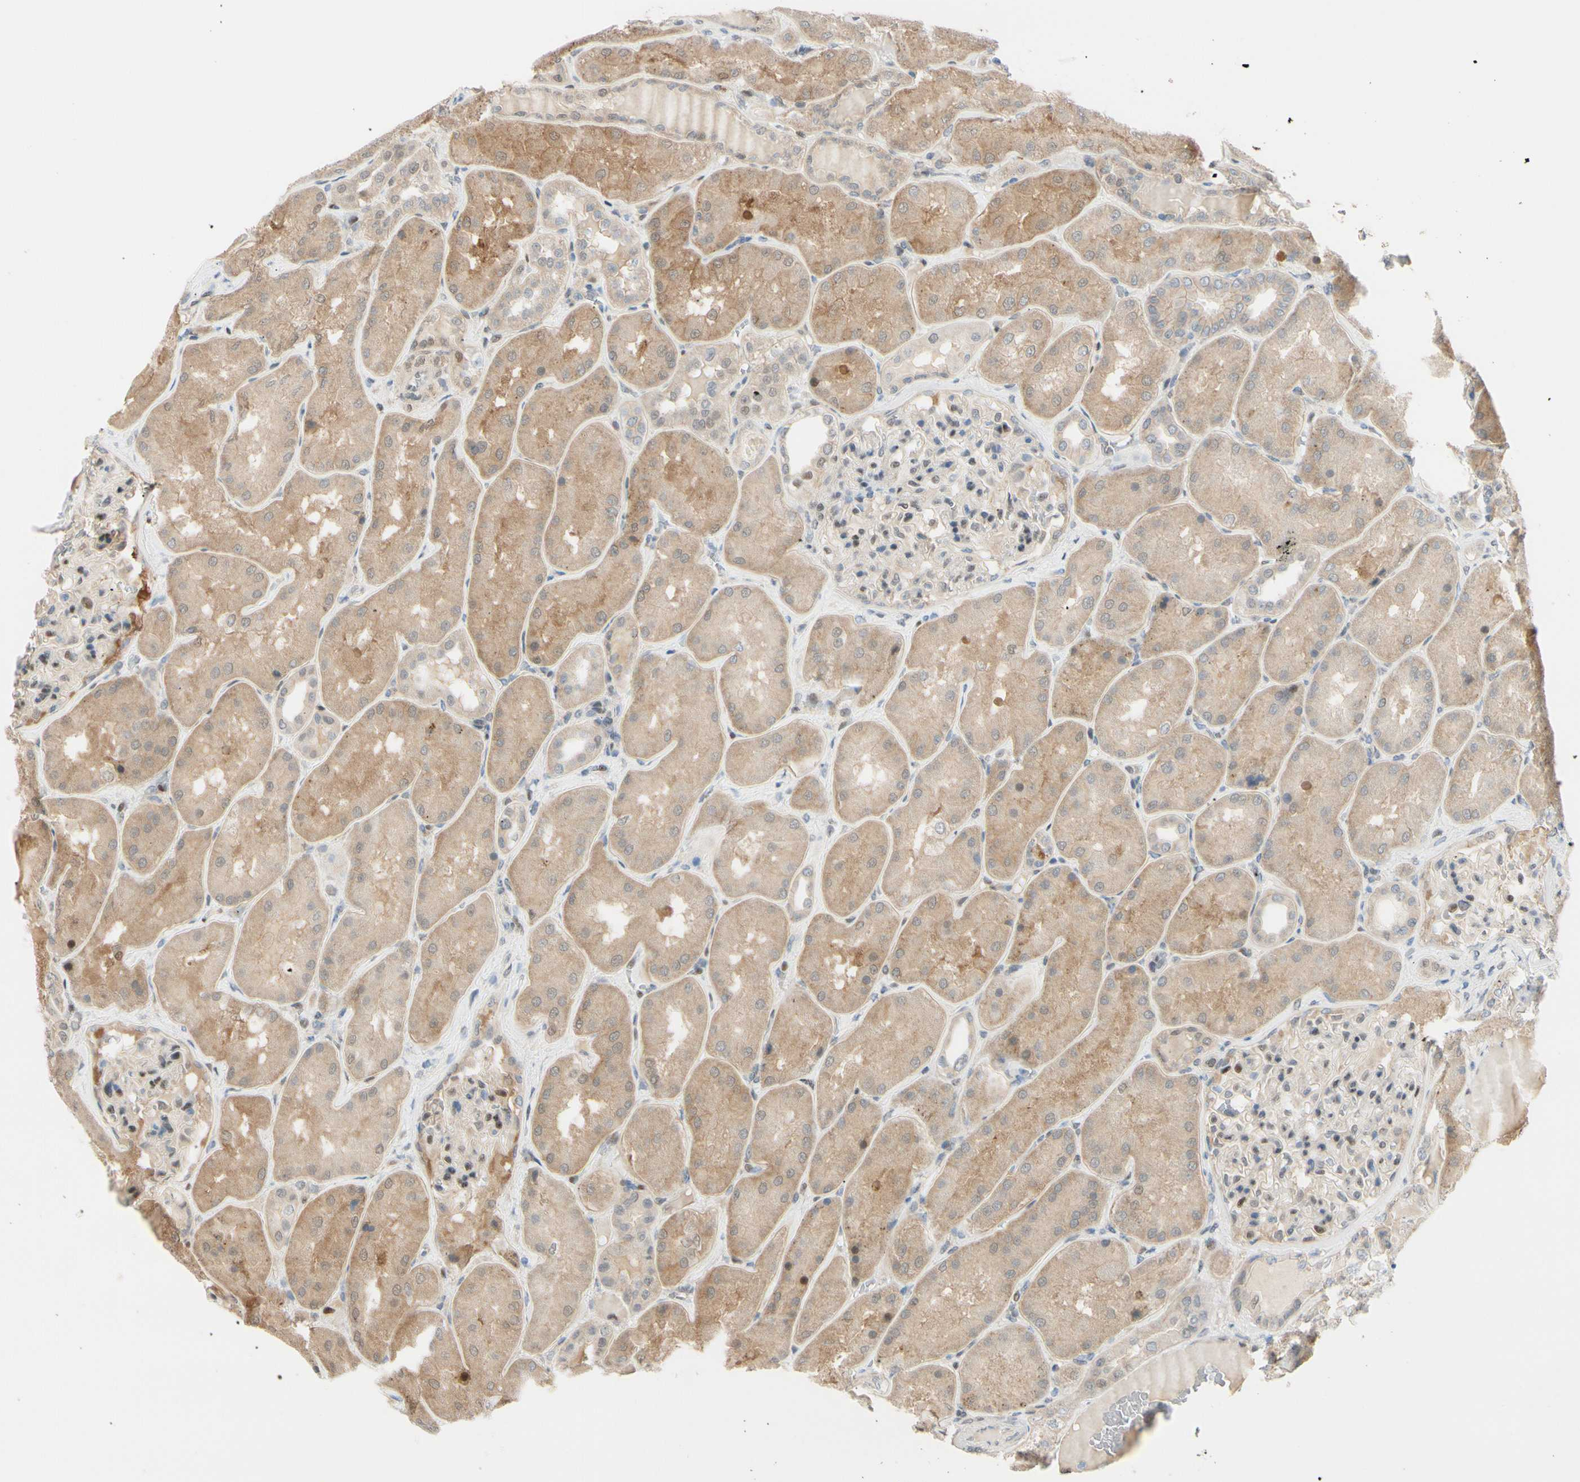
{"staining": {"intensity": "weak", "quantity": "<25%", "location": "nuclear"}, "tissue": "kidney", "cell_type": "Cells in glomeruli", "image_type": "normal", "snomed": [{"axis": "morphology", "description": "Normal tissue, NOS"}, {"axis": "topography", "description": "Kidney"}], "caption": "Human kidney stained for a protein using immunohistochemistry demonstrates no positivity in cells in glomeruli.", "gene": "PTTG1", "patient": {"sex": "female", "age": 56}}